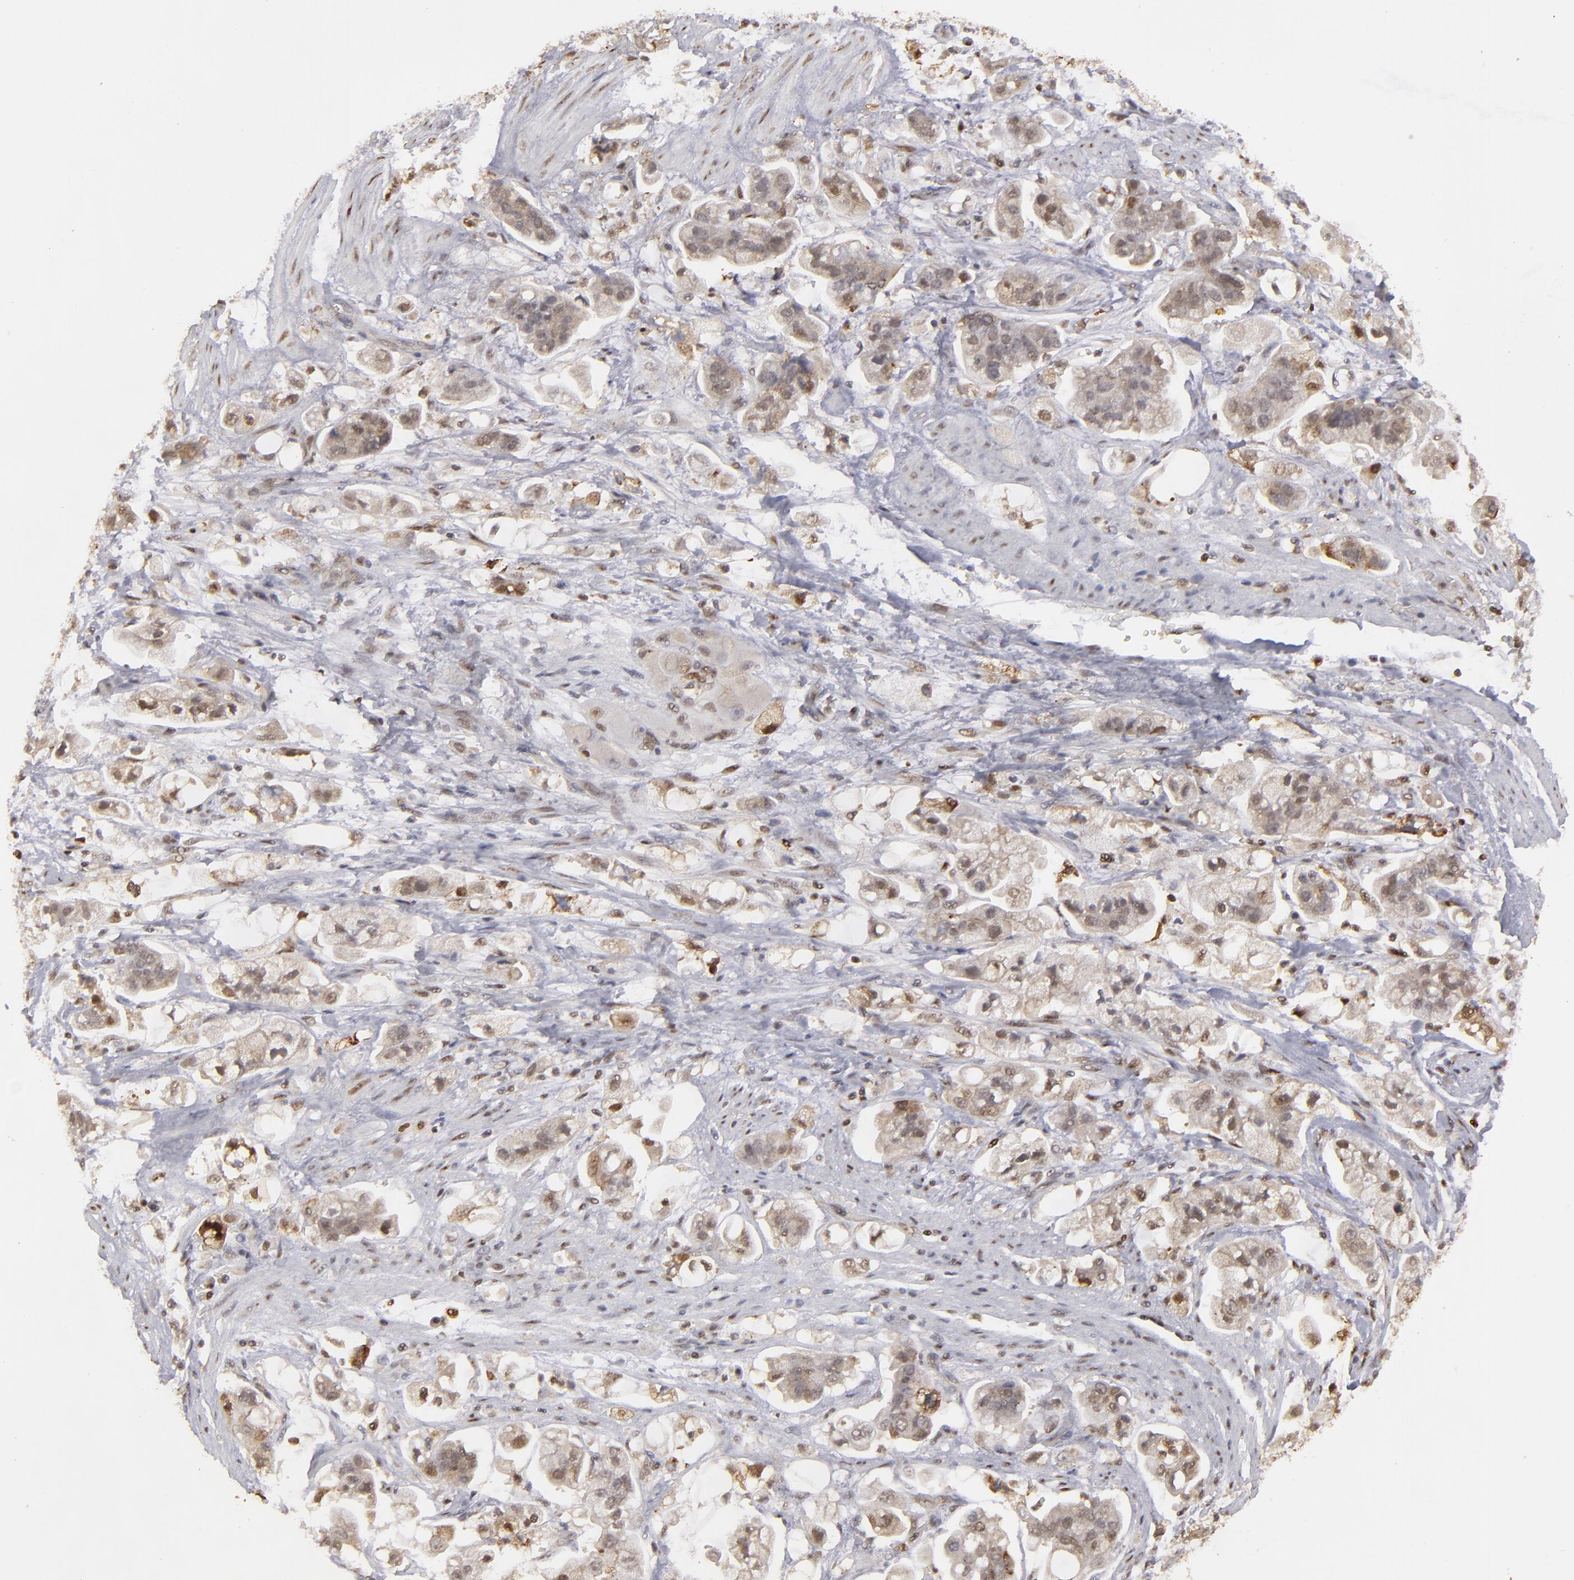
{"staining": {"intensity": "weak", "quantity": "25%-75%", "location": "cytoplasmic/membranous,nuclear"}, "tissue": "stomach cancer", "cell_type": "Tumor cells", "image_type": "cancer", "snomed": [{"axis": "morphology", "description": "Adenocarcinoma, NOS"}, {"axis": "topography", "description": "Stomach"}], "caption": "Stomach cancer was stained to show a protein in brown. There is low levels of weak cytoplasmic/membranous and nuclear expression in about 25%-75% of tumor cells.", "gene": "GSR", "patient": {"sex": "male", "age": 62}}